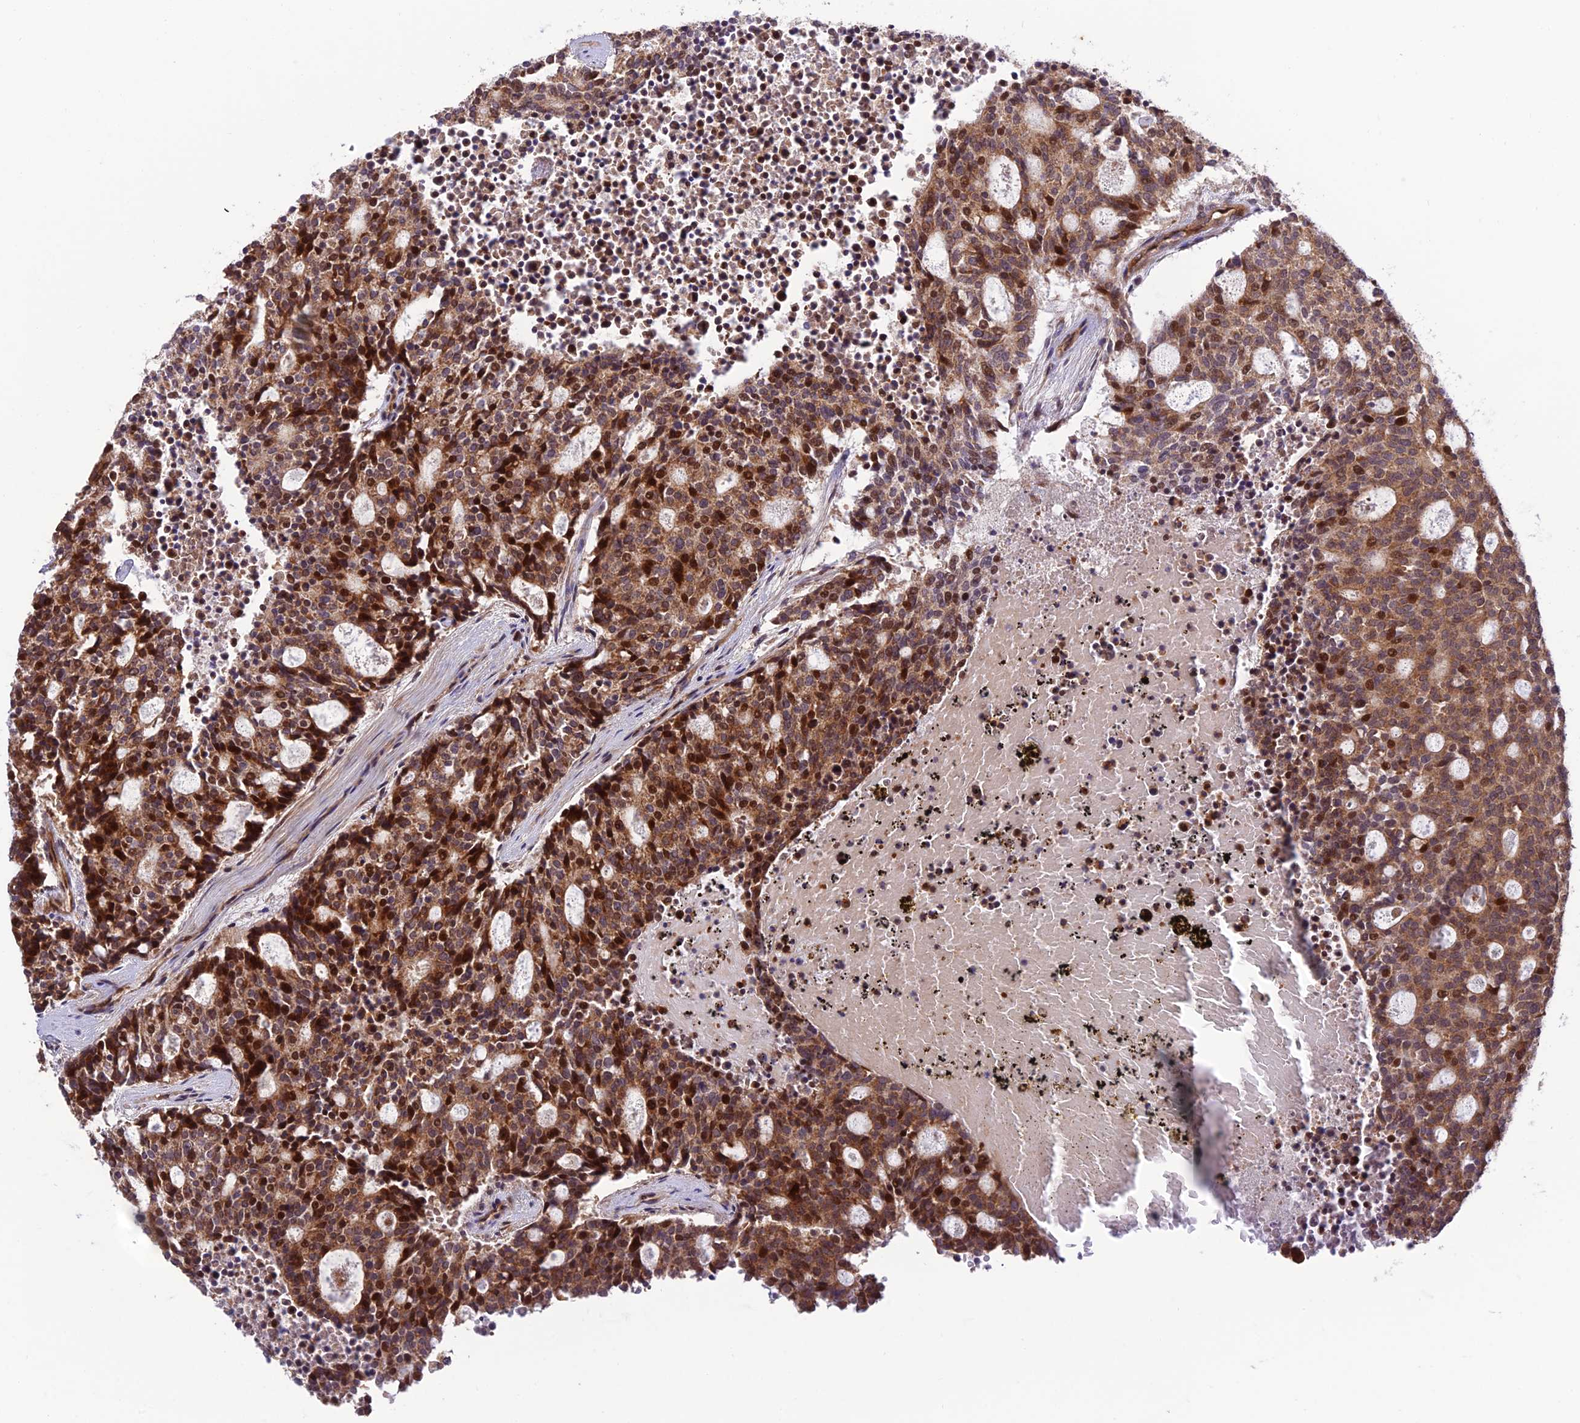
{"staining": {"intensity": "moderate", "quantity": ">75%", "location": "cytoplasmic/membranous,nuclear"}, "tissue": "carcinoid", "cell_type": "Tumor cells", "image_type": "cancer", "snomed": [{"axis": "morphology", "description": "Carcinoid, malignant, NOS"}, {"axis": "topography", "description": "Pancreas"}], "caption": "A high-resolution micrograph shows immunohistochemistry staining of carcinoid, which exhibits moderate cytoplasmic/membranous and nuclear expression in about >75% of tumor cells. (brown staining indicates protein expression, while blue staining denotes nuclei).", "gene": "PLEKHG2", "patient": {"sex": "female", "age": 54}}